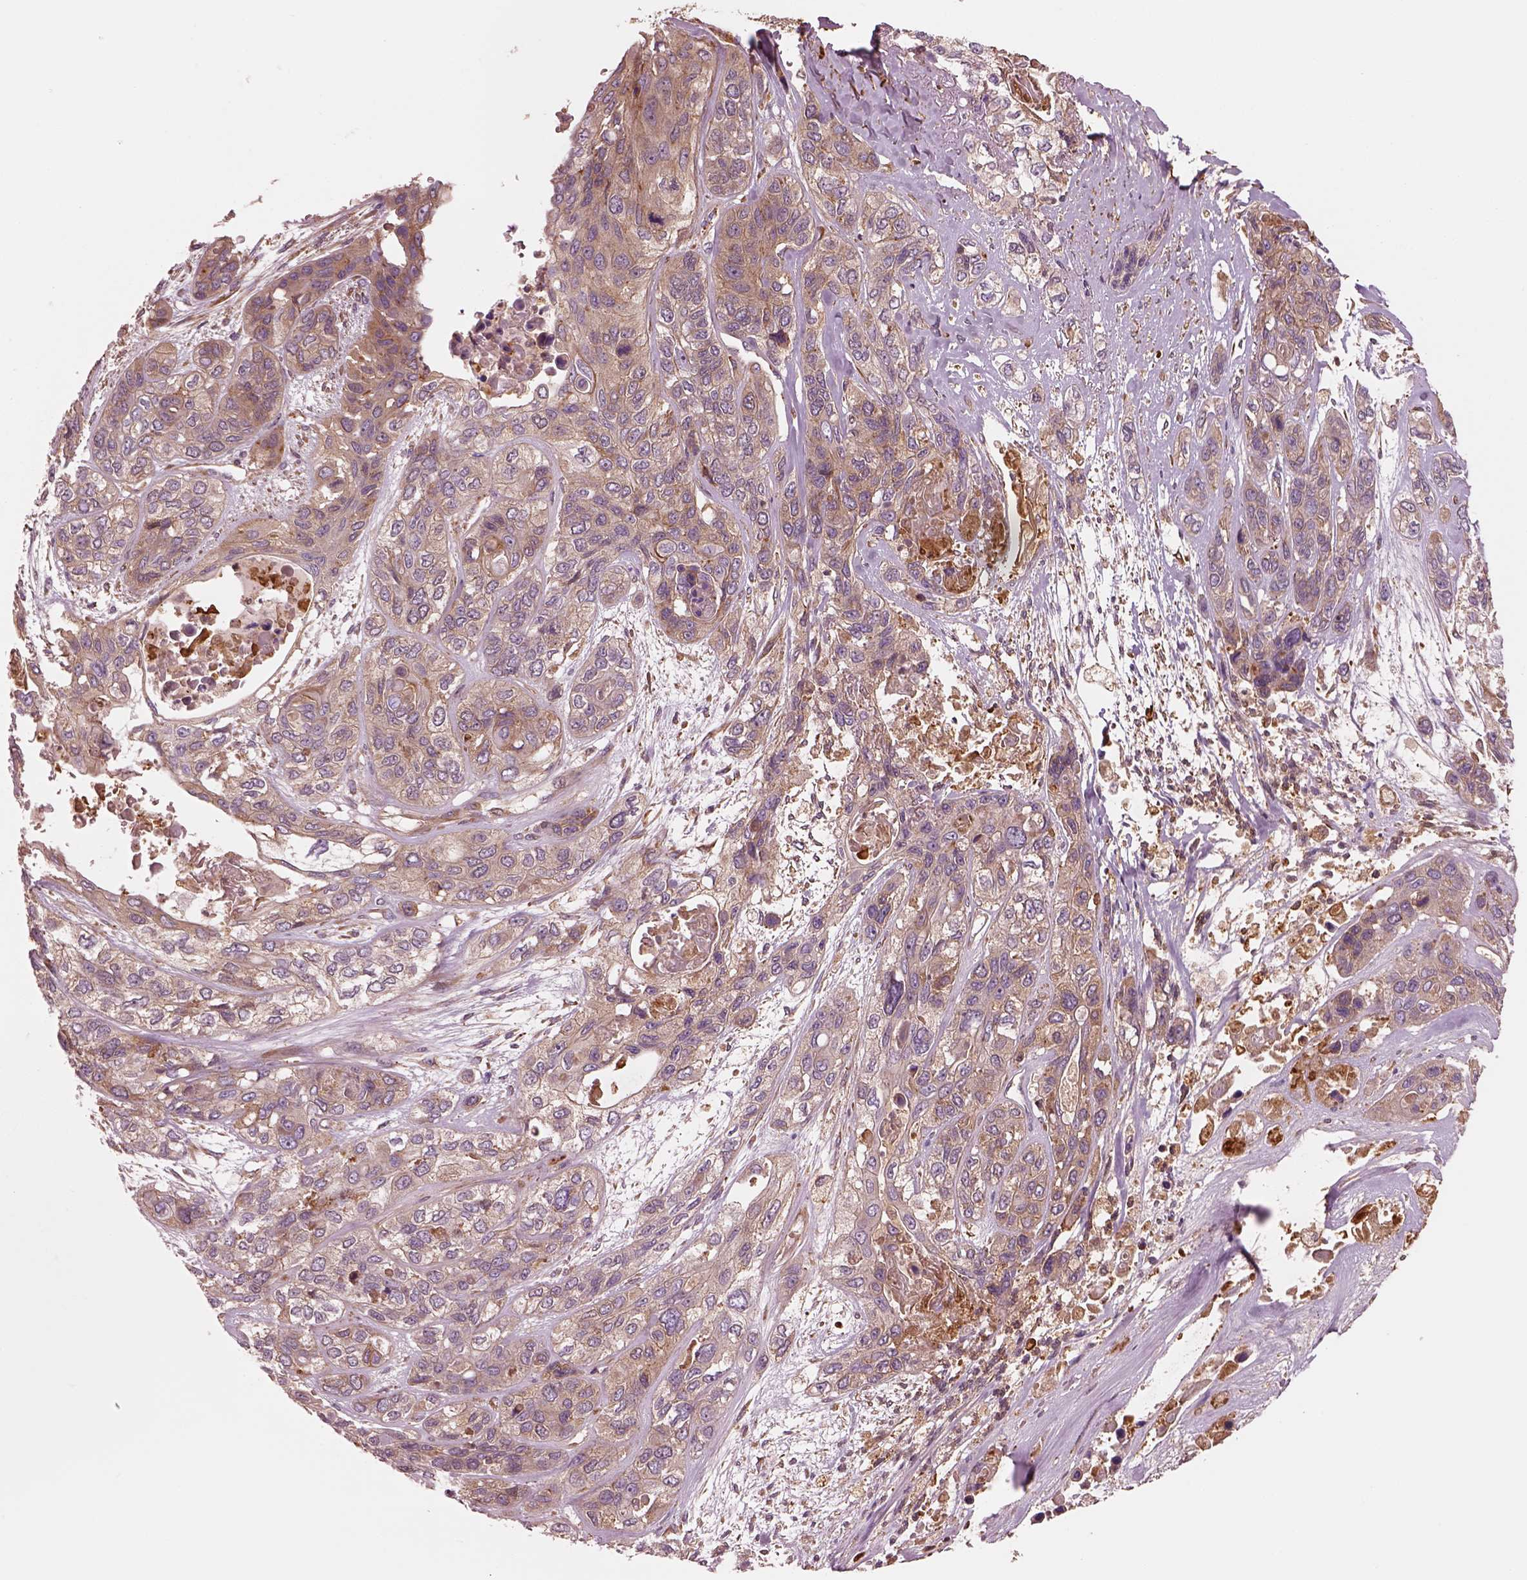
{"staining": {"intensity": "moderate", "quantity": "<25%", "location": "cytoplasmic/membranous"}, "tissue": "lung cancer", "cell_type": "Tumor cells", "image_type": "cancer", "snomed": [{"axis": "morphology", "description": "Squamous cell carcinoma, NOS"}, {"axis": "topography", "description": "Lung"}], "caption": "Lung cancer (squamous cell carcinoma) stained with immunohistochemistry (IHC) shows moderate cytoplasmic/membranous staining in approximately <25% of tumor cells. (DAB IHC with brightfield microscopy, high magnification).", "gene": "ASCC2", "patient": {"sex": "female", "age": 70}}